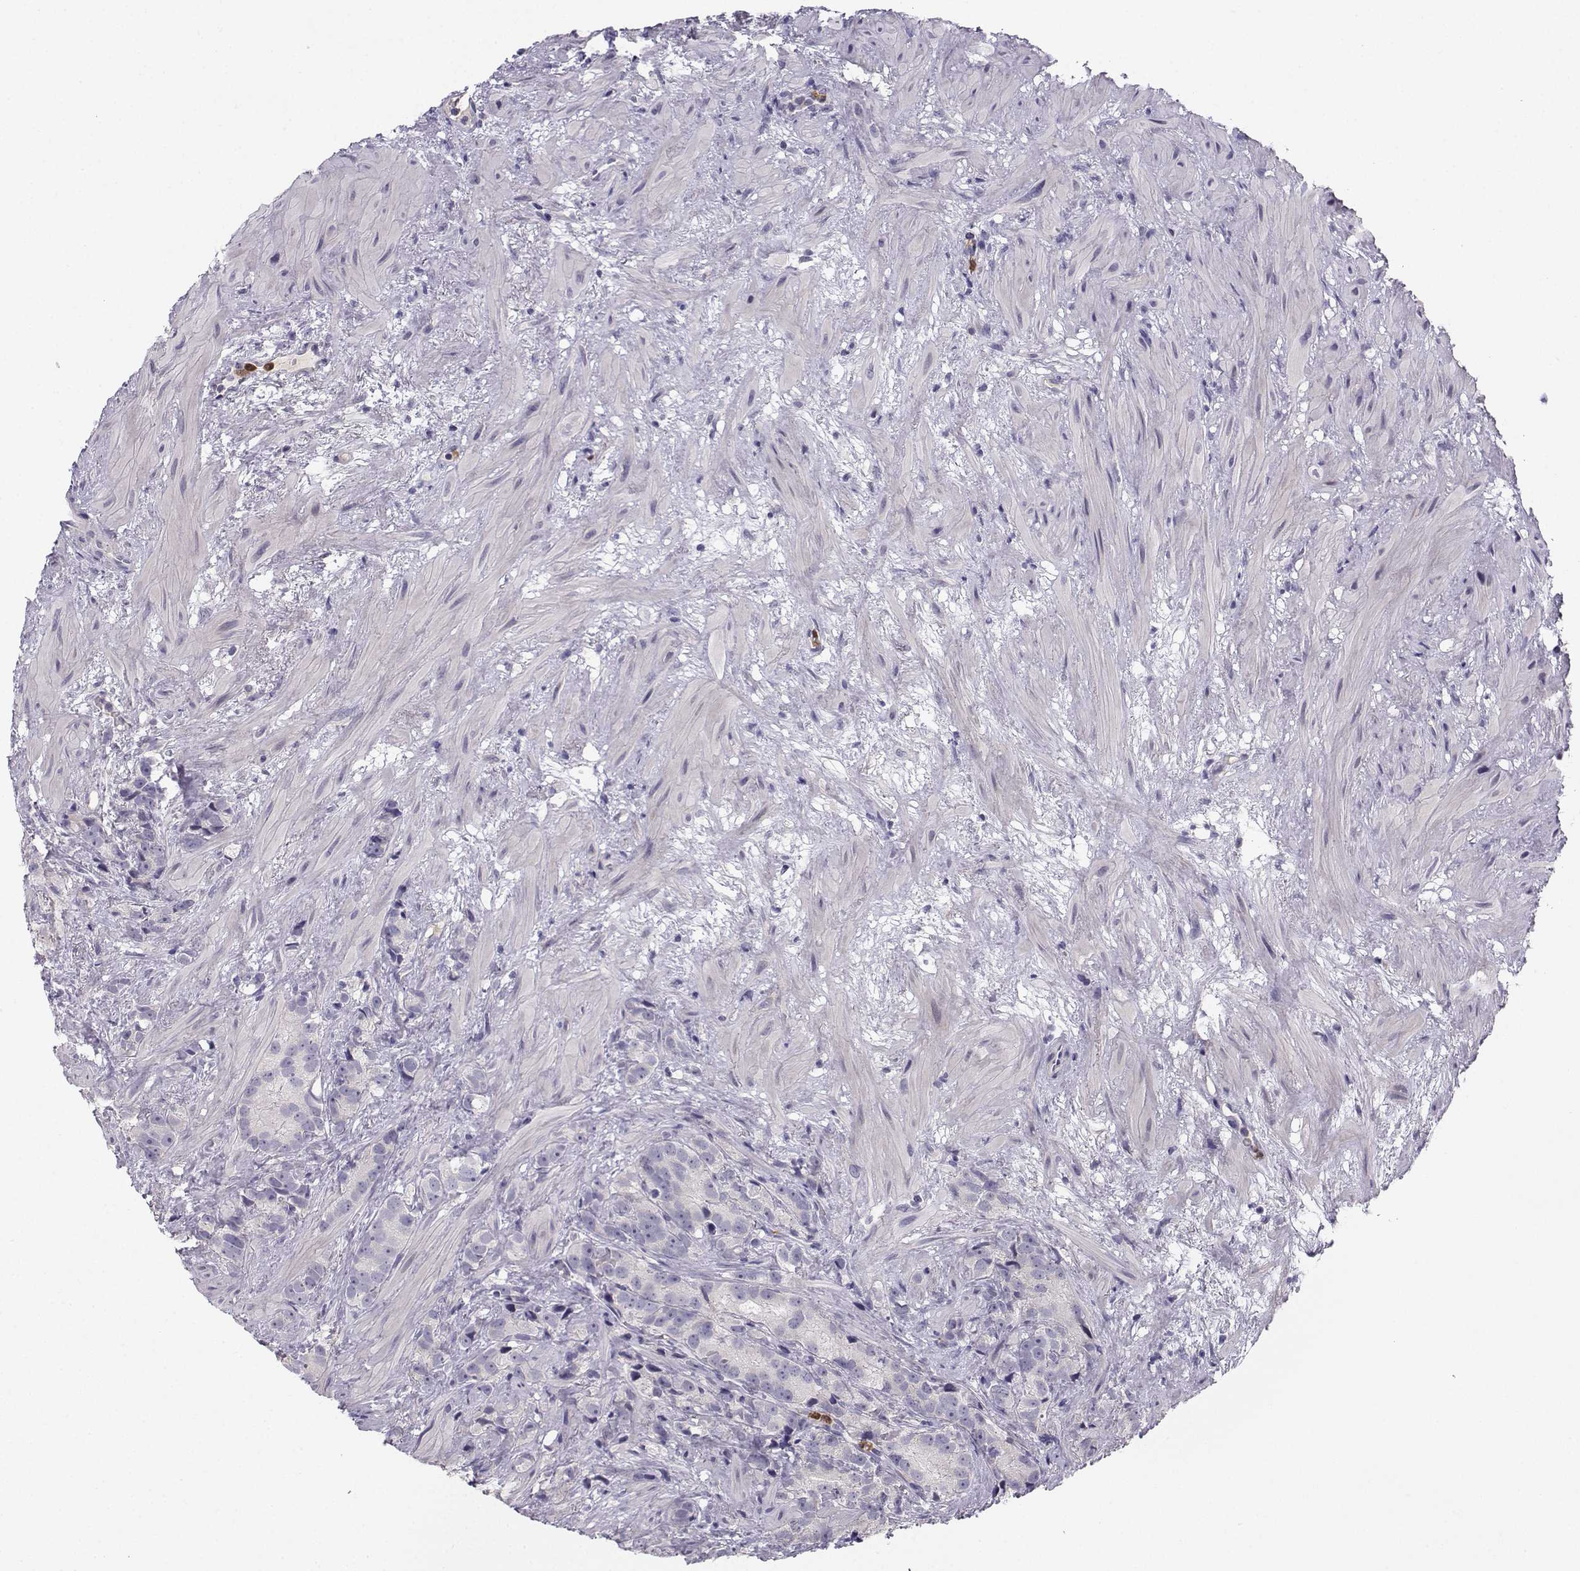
{"staining": {"intensity": "negative", "quantity": "none", "location": "none"}, "tissue": "prostate cancer", "cell_type": "Tumor cells", "image_type": "cancer", "snomed": [{"axis": "morphology", "description": "Adenocarcinoma, High grade"}, {"axis": "topography", "description": "Prostate"}], "caption": "DAB immunohistochemical staining of high-grade adenocarcinoma (prostate) demonstrates no significant positivity in tumor cells. Brightfield microscopy of immunohistochemistry stained with DAB (brown) and hematoxylin (blue), captured at high magnification.", "gene": "CALY", "patient": {"sex": "male", "age": 90}}